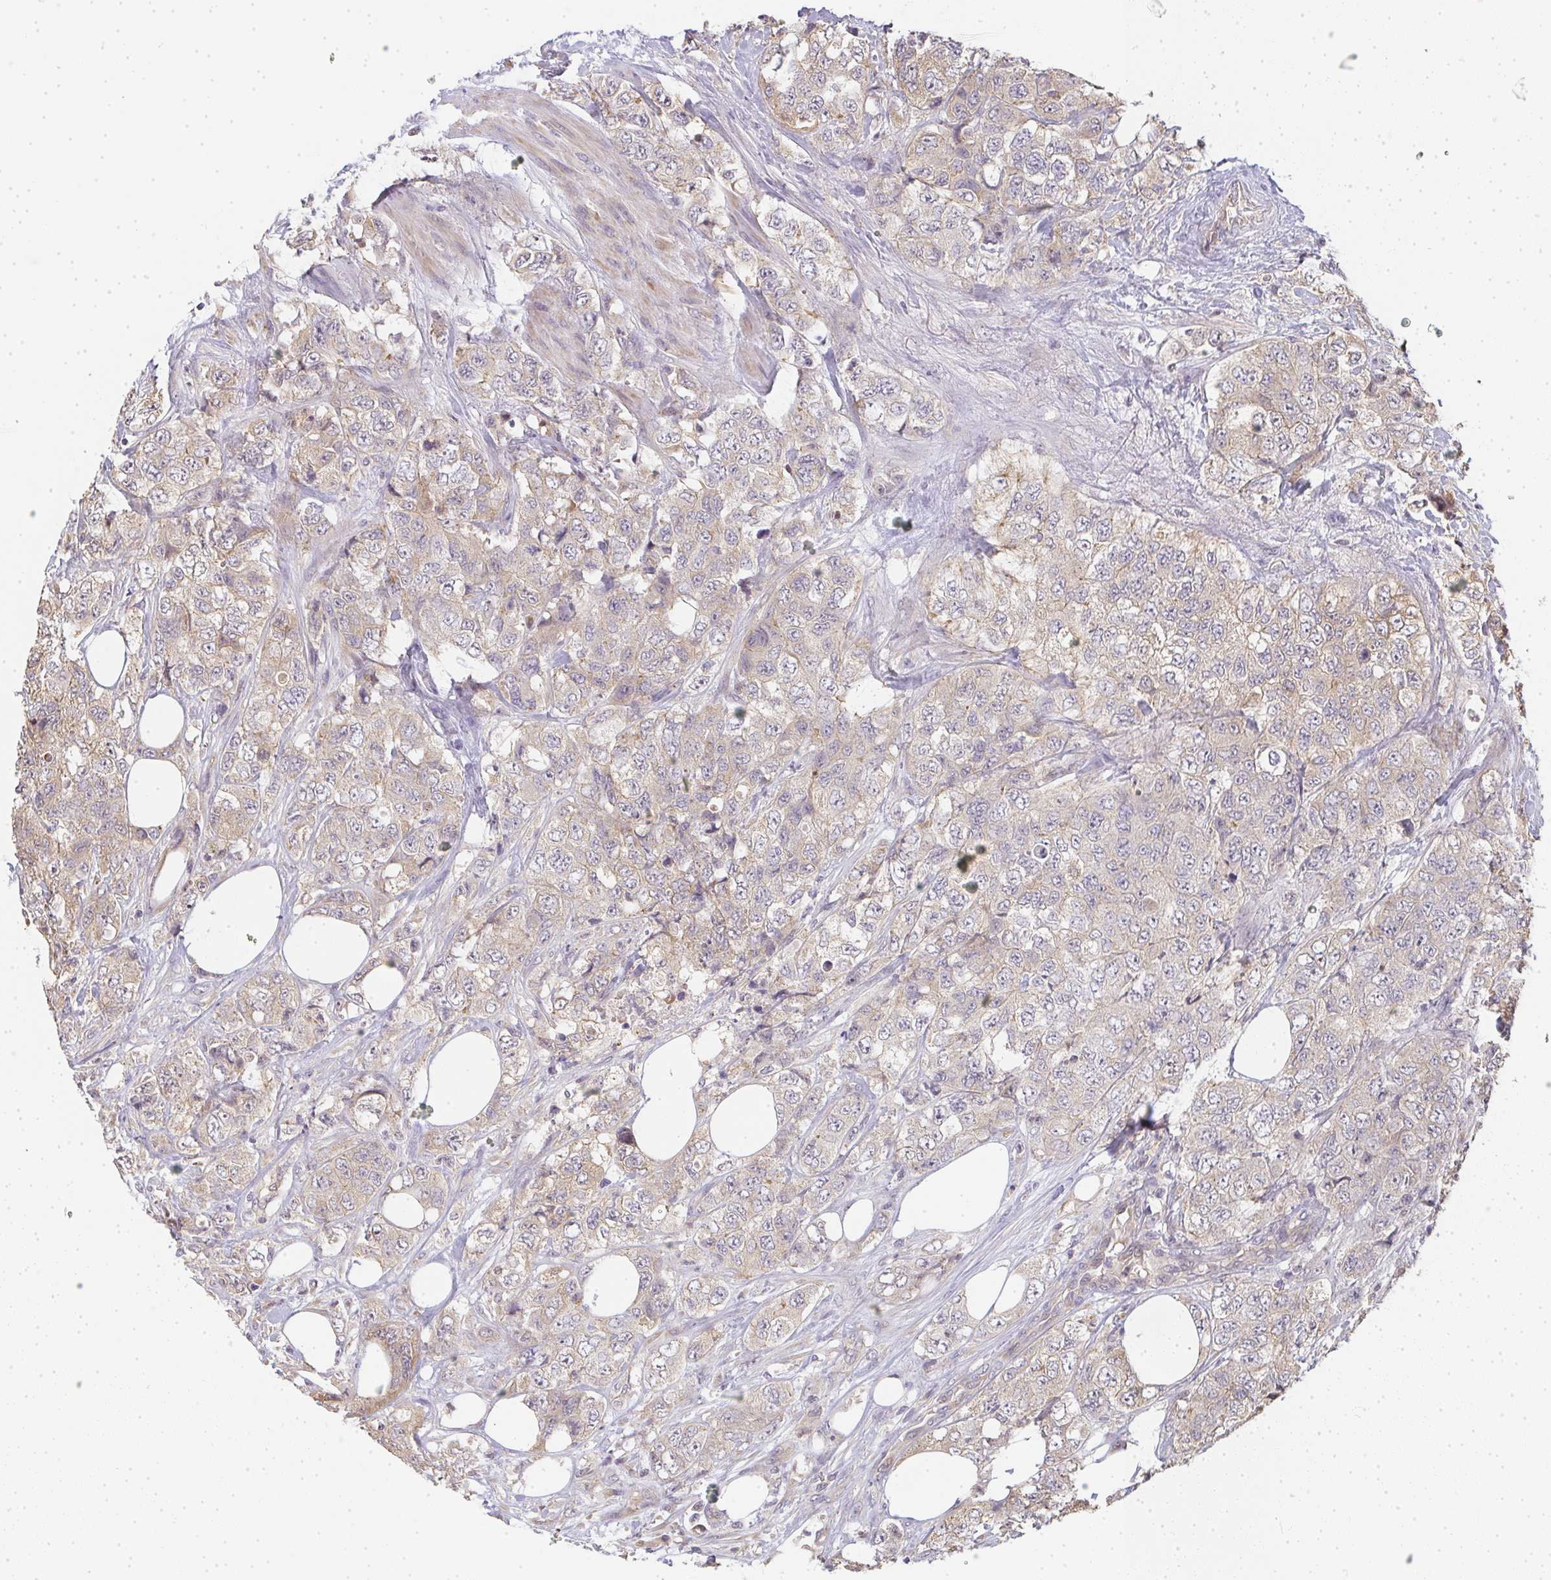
{"staining": {"intensity": "weak", "quantity": "<25%", "location": "cytoplasmic/membranous"}, "tissue": "urothelial cancer", "cell_type": "Tumor cells", "image_type": "cancer", "snomed": [{"axis": "morphology", "description": "Urothelial carcinoma, High grade"}, {"axis": "topography", "description": "Urinary bladder"}], "caption": "Tumor cells are negative for protein expression in human urothelial cancer. (Brightfield microscopy of DAB (3,3'-diaminobenzidine) immunohistochemistry at high magnification).", "gene": "SLC35B3", "patient": {"sex": "female", "age": 78}}